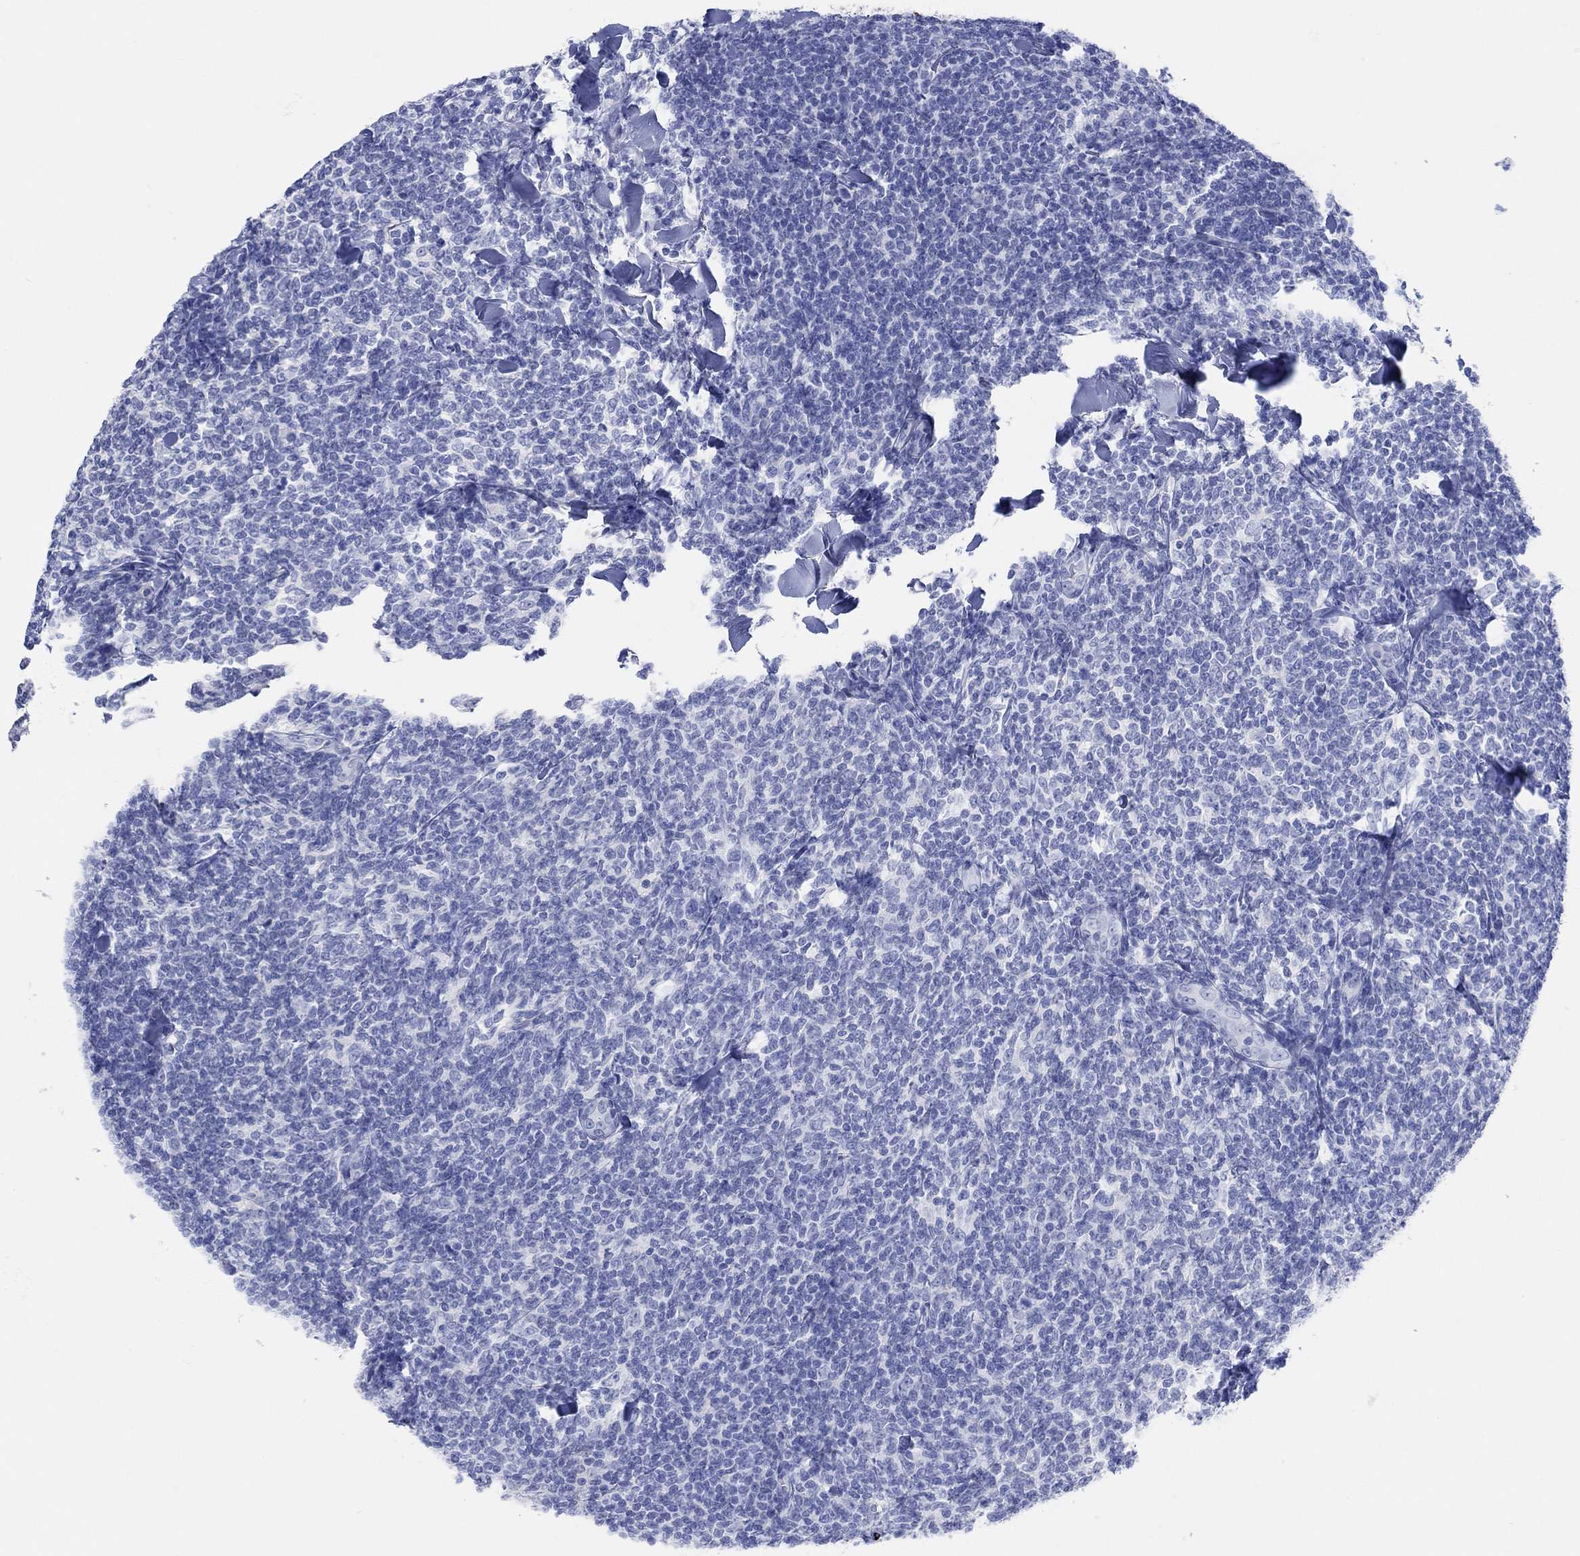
{"staining": {"intensity": "negative", "quantity": "none", "location": "none"}, "tissue": "lymphoma", "cell_type": "Tumor cells", "image_type": "cancer", "snomed": [{"axis": "morphology", "description": "Malignant lymphoma, non-Hodgkin's type, Low grade"}, {"axis": "topography", "description": "Lymph node"}], "caption": "This is an immunohistochemistry photomicrograph of lymphoma. There is no staining in tumor cells.", "gene": "AK8", "patient": {"sex": "female", "age": 56}}